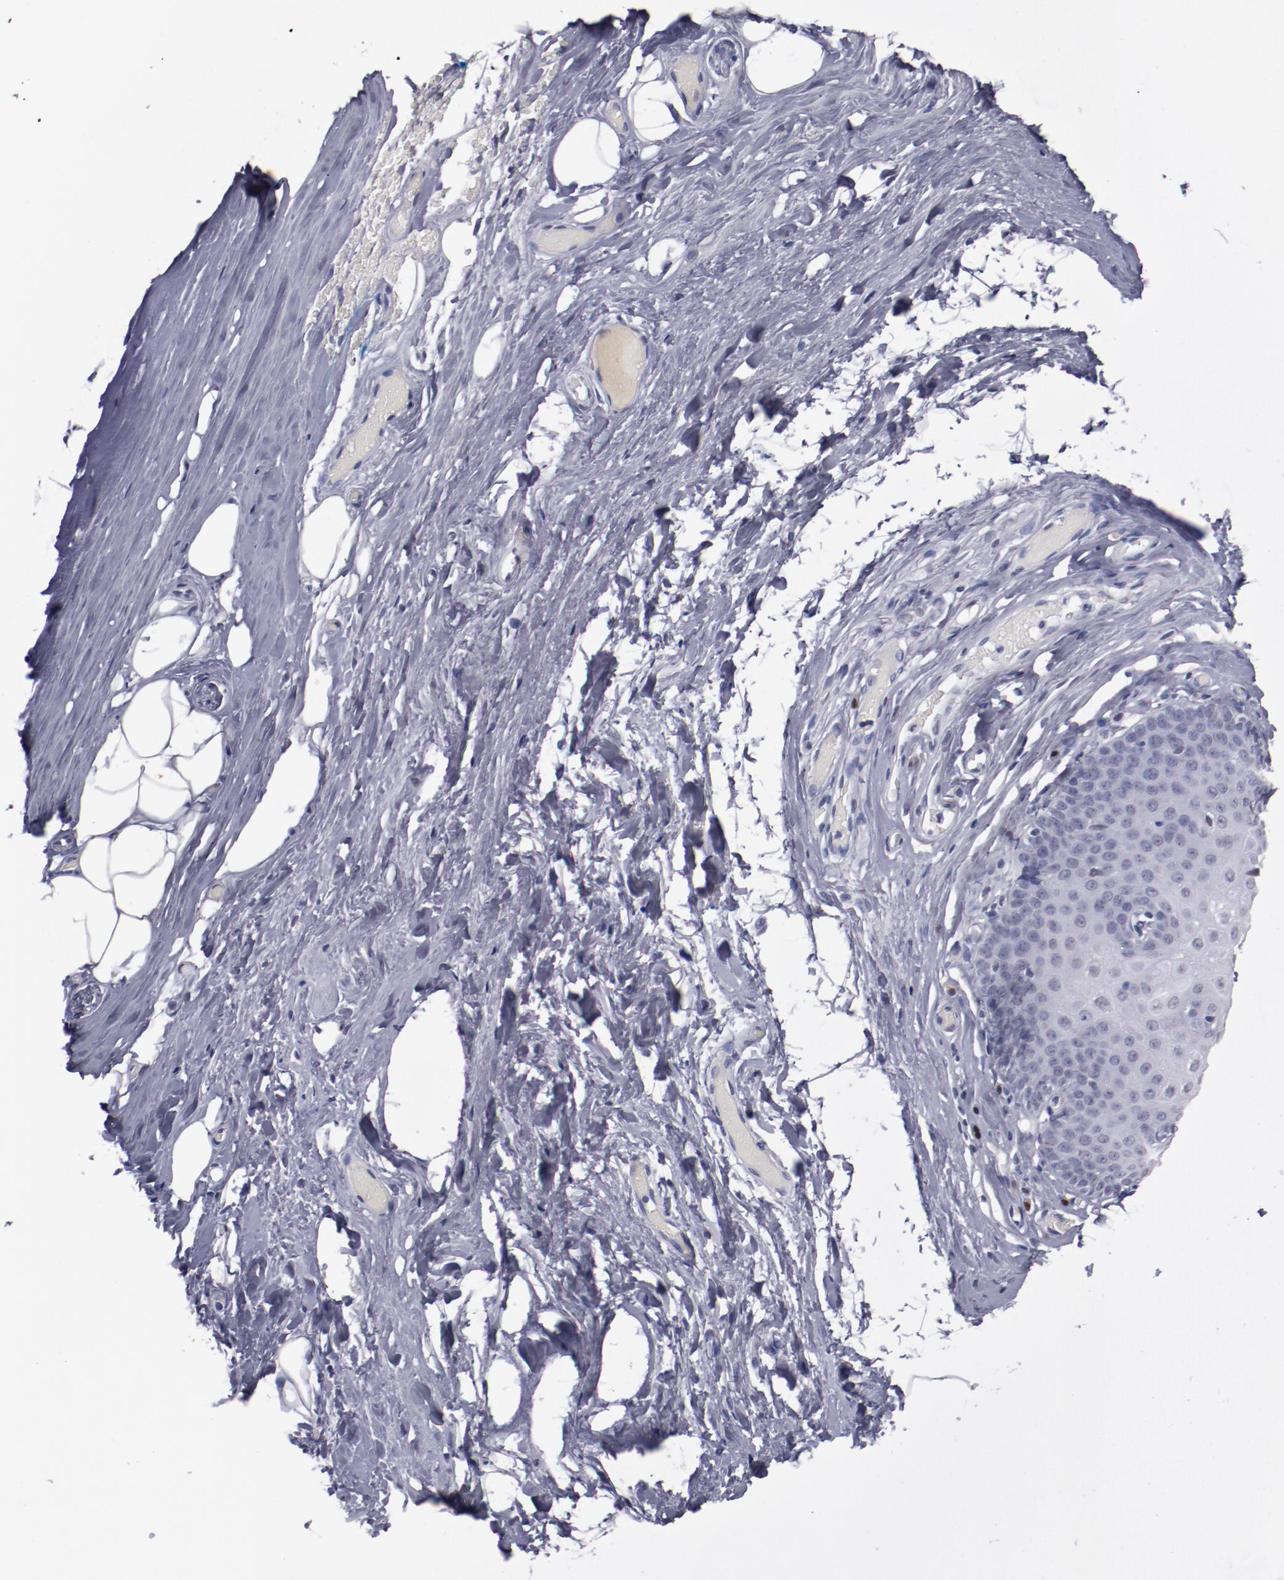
{"staining": {"intensity": "negative", "quantity": "none", "location": "none"}, "tissue": "nasopharynx", "cell_type": "Respiratory epithelial cells", "image_type": "normal", "snomed": [{"axis": "morphology", "description": "Normal tissue, NOS"}, {"axis": "topography", "description": "Nasopharynx"}], "caption": "DAB (3,3'-diaminobenzidine) immunohistochemical staining of normal nasopharynx reveals no significant positivity in respiratory epithelial cells. The staining is performed using DAB (3,3'-diaminobenzidine) brown chromogen with nuclei counter-stained in using hematoxylin.", "gene": "IRF4", "patient": {"sex": "male", "age": 56}}